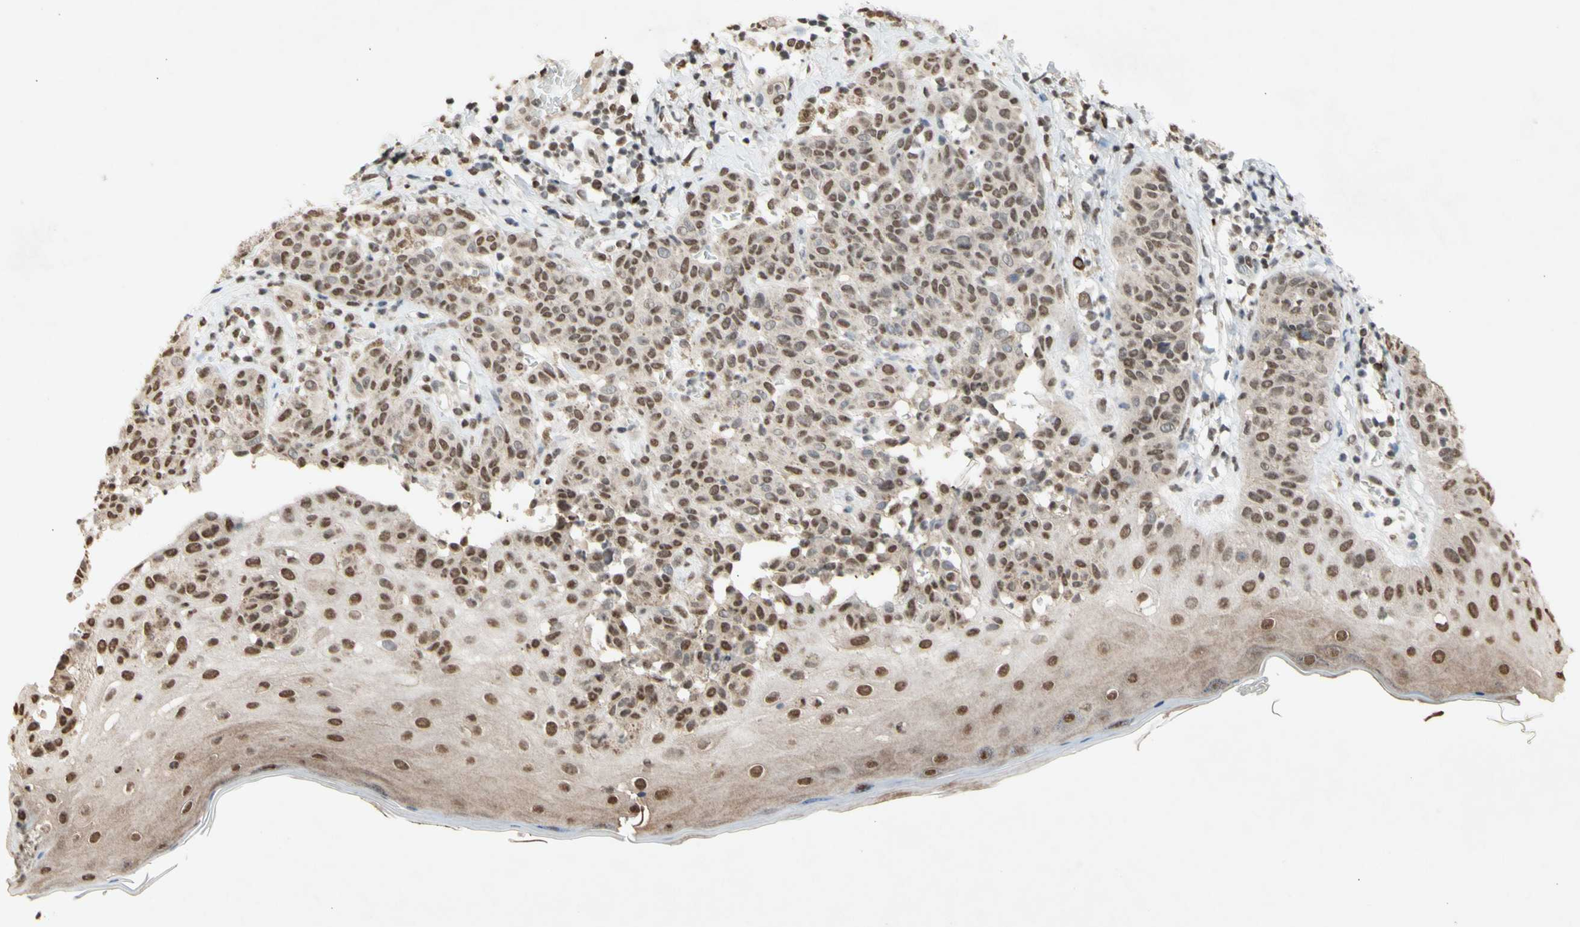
{"staining": {"intensity": "moderate", "quantity": ">75%", "location": "nuclear"}, "tissue": "melanoma", "cell_type": "Tumor cells", "image_type": "cancer", "snomed": [{"axis": "morphology", "description": "Malignant melanoma, NOS"}, {"axis": "topography", "description": "Skin"}], "caption": "Immunohistochemical staining of human melanoma demonstrates moderate nuclear protein staining in about >75% of tumor cells.", "gene": "SFPQ", "patient": {"sex": "male", "age": 64}}